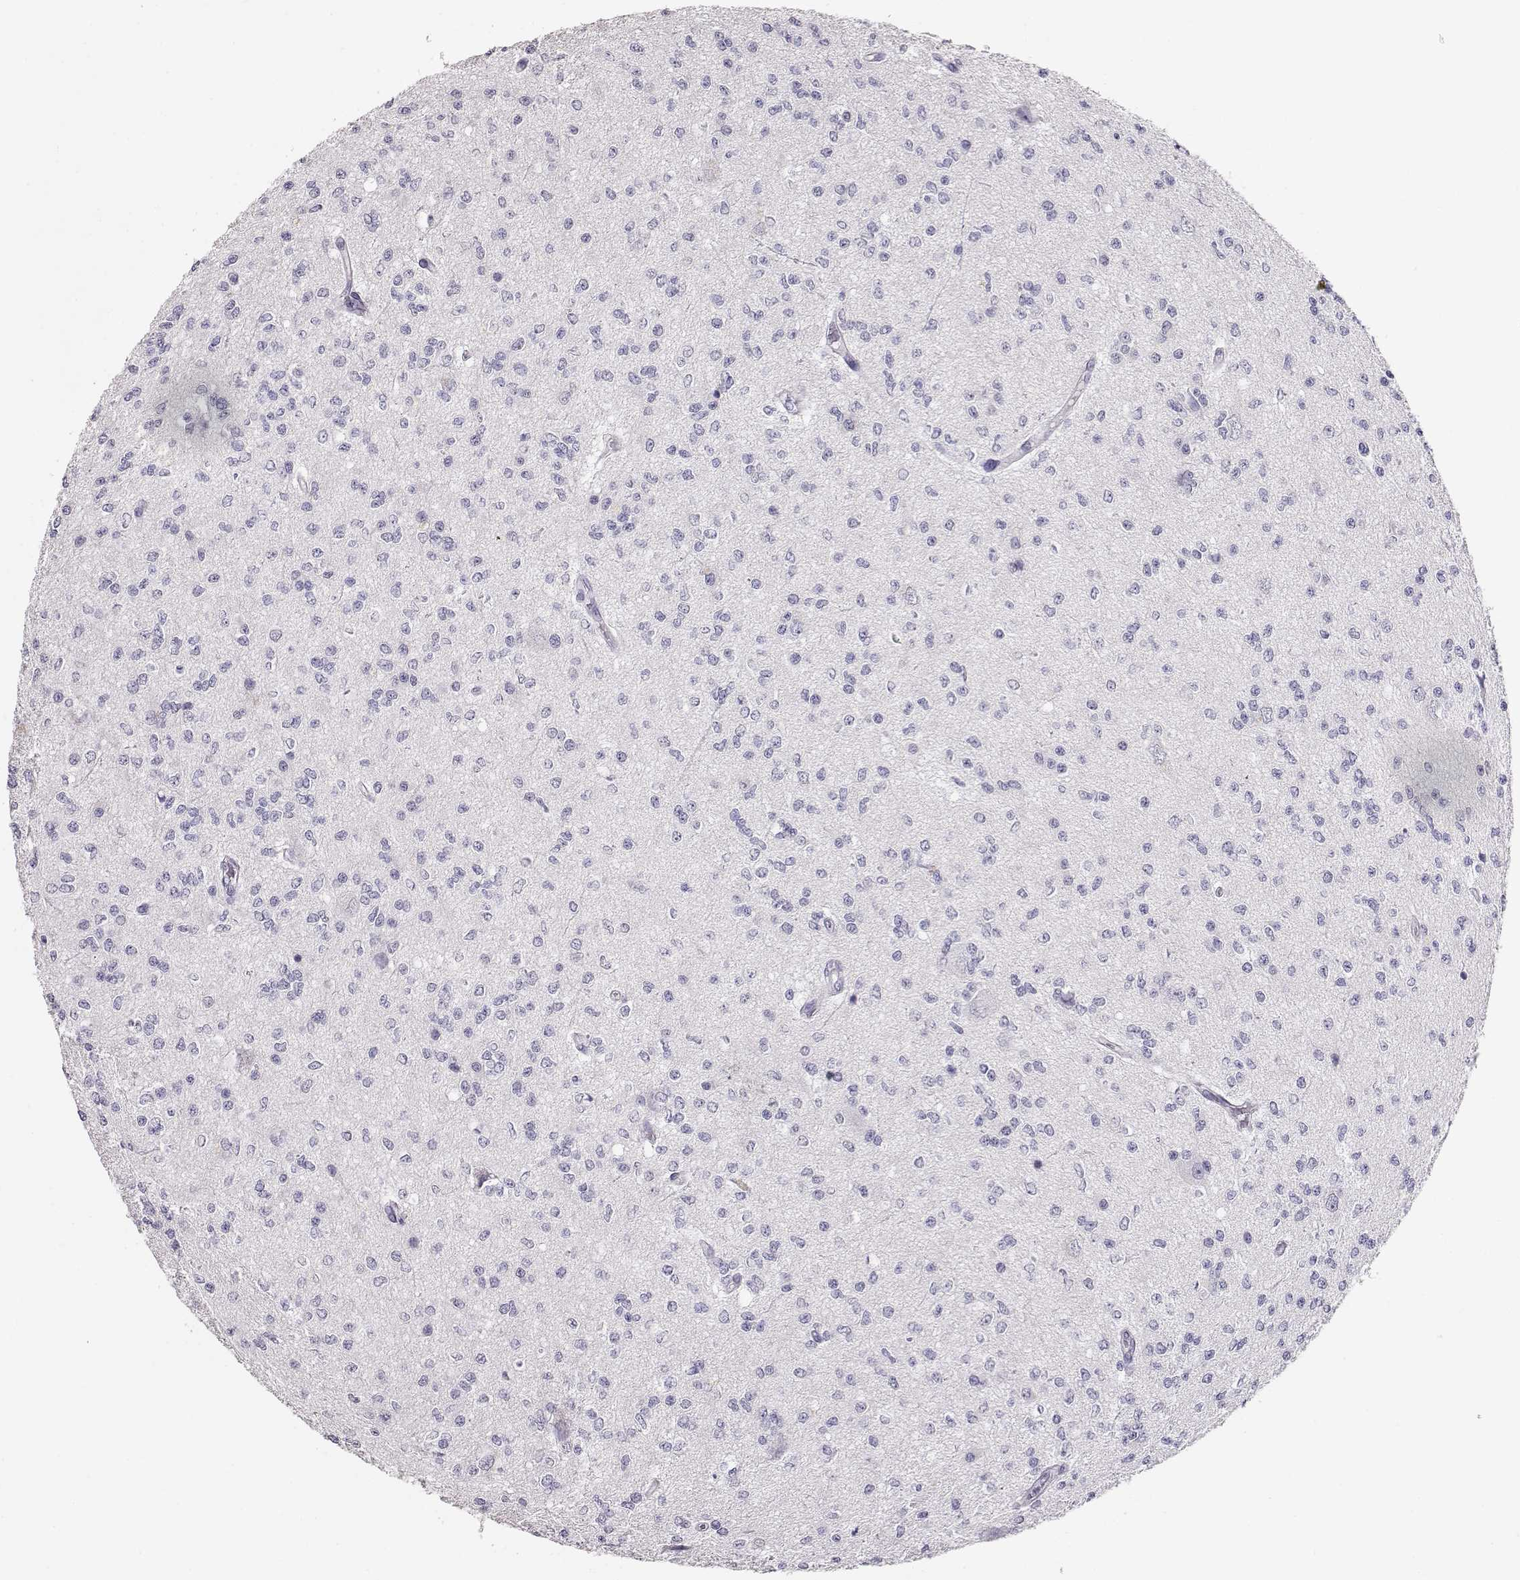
{"staining": {"intensity": "negative", "quantity": "none", "location": "none"}, "tissue": "glioma", "cell_type": "Tumor cells", "image_type": "cancer", "snomed": [{"axis": "morphology", "description": "Glioma, malignant, Low grade"}, {"axis": "topography", "description": "Brain"}], "caption": "Human glioma stained for a protein using IHC exhibits no staining in tumor cells.", "gene": "MAGEC1", "patient": {"sex": "male", "age": 67}}